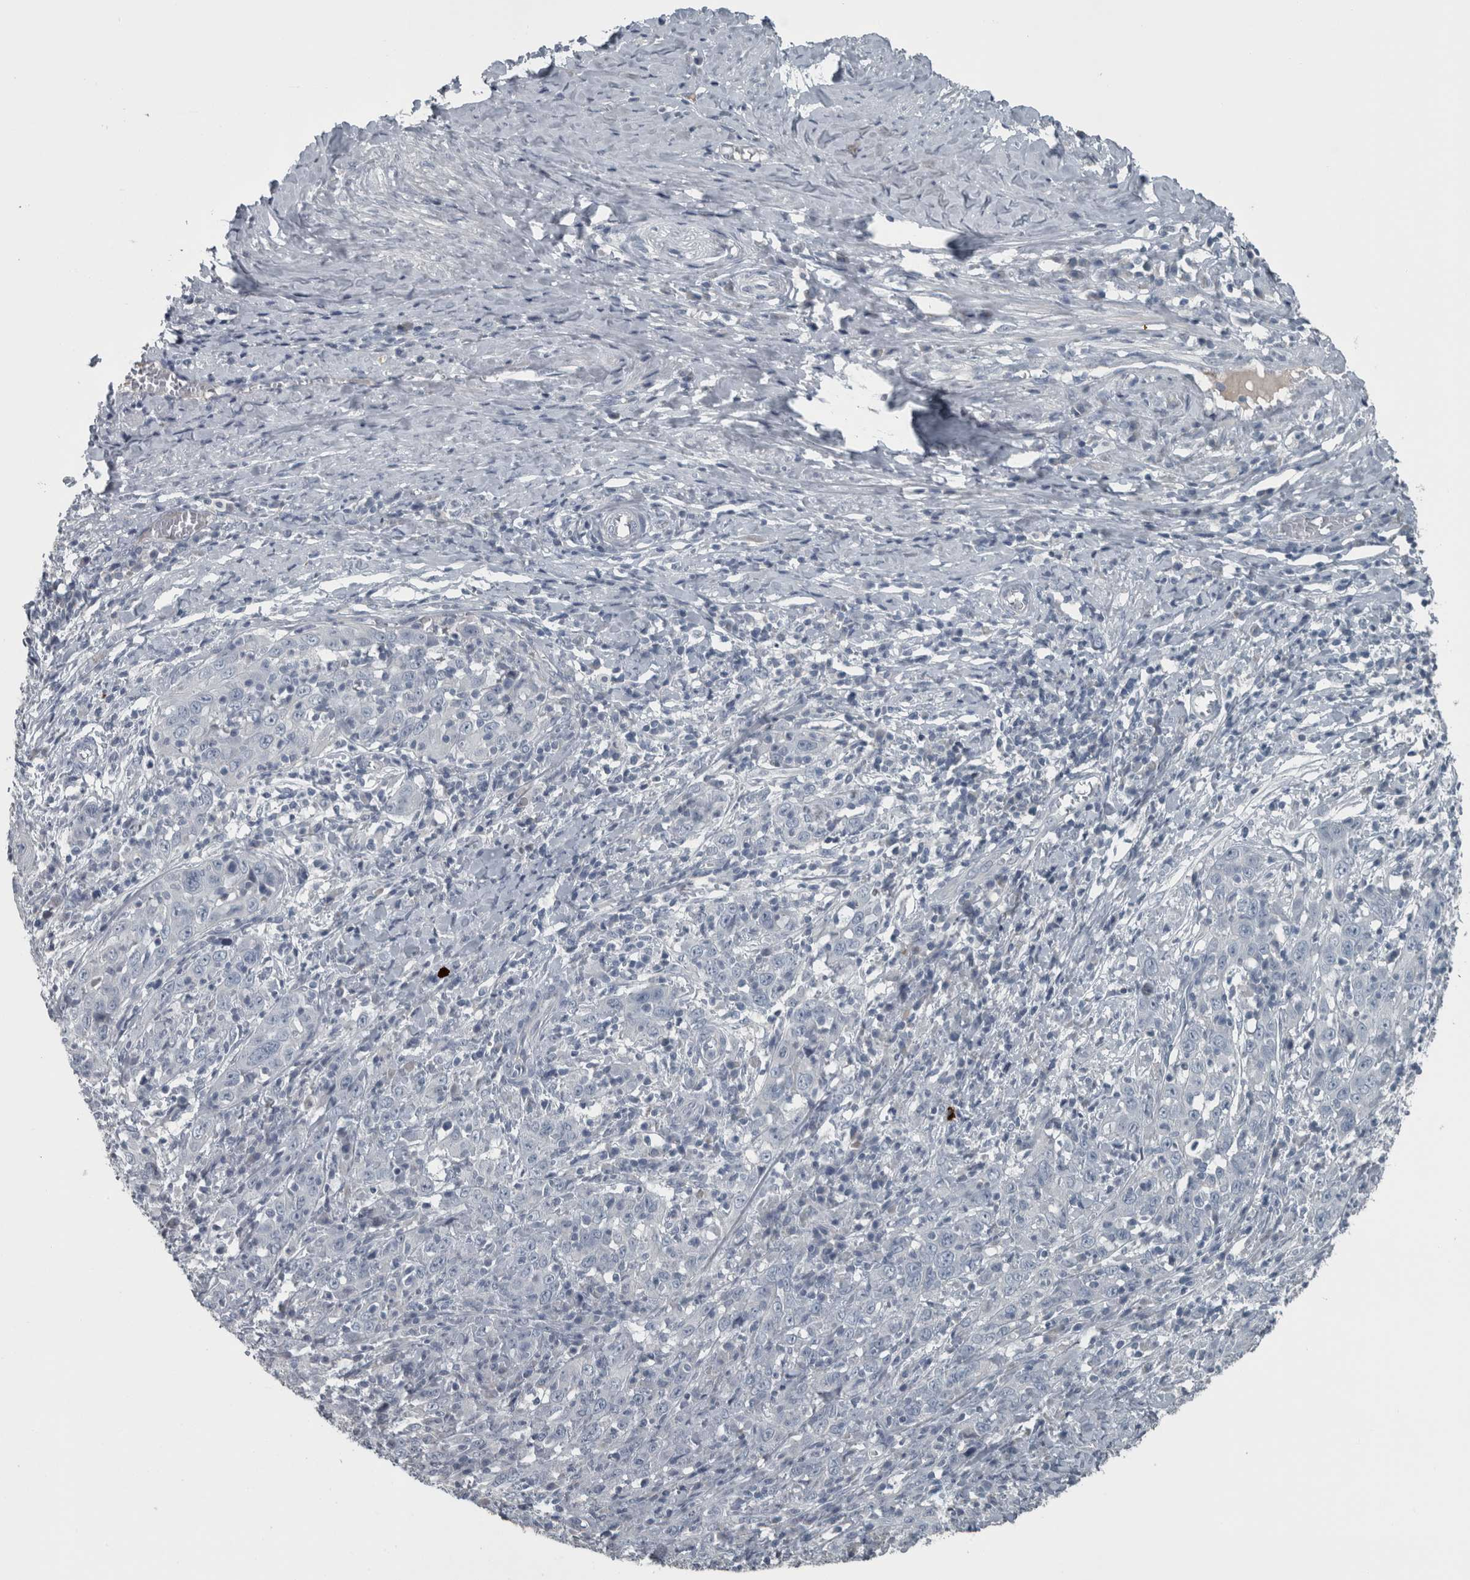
{"staining": {"intensity": "negative", "quantity": "none", "location": "none"}, "tissue": "cervical cancer", "cell_type": "Tumor cells", "image_type": "cancer", "snomed": [{"axis": "morphology", "description": "Squamous cell carcinoma, NOS"}, {"axis": "topography", "description": "Cervix"}], "caption": "This is an IHC histopathology image of human squamous cell carcinoma (cervical). There is no staining in tumor cells.", "gene": "KRT20", "patient": {"sex": "female", "age": 46}}